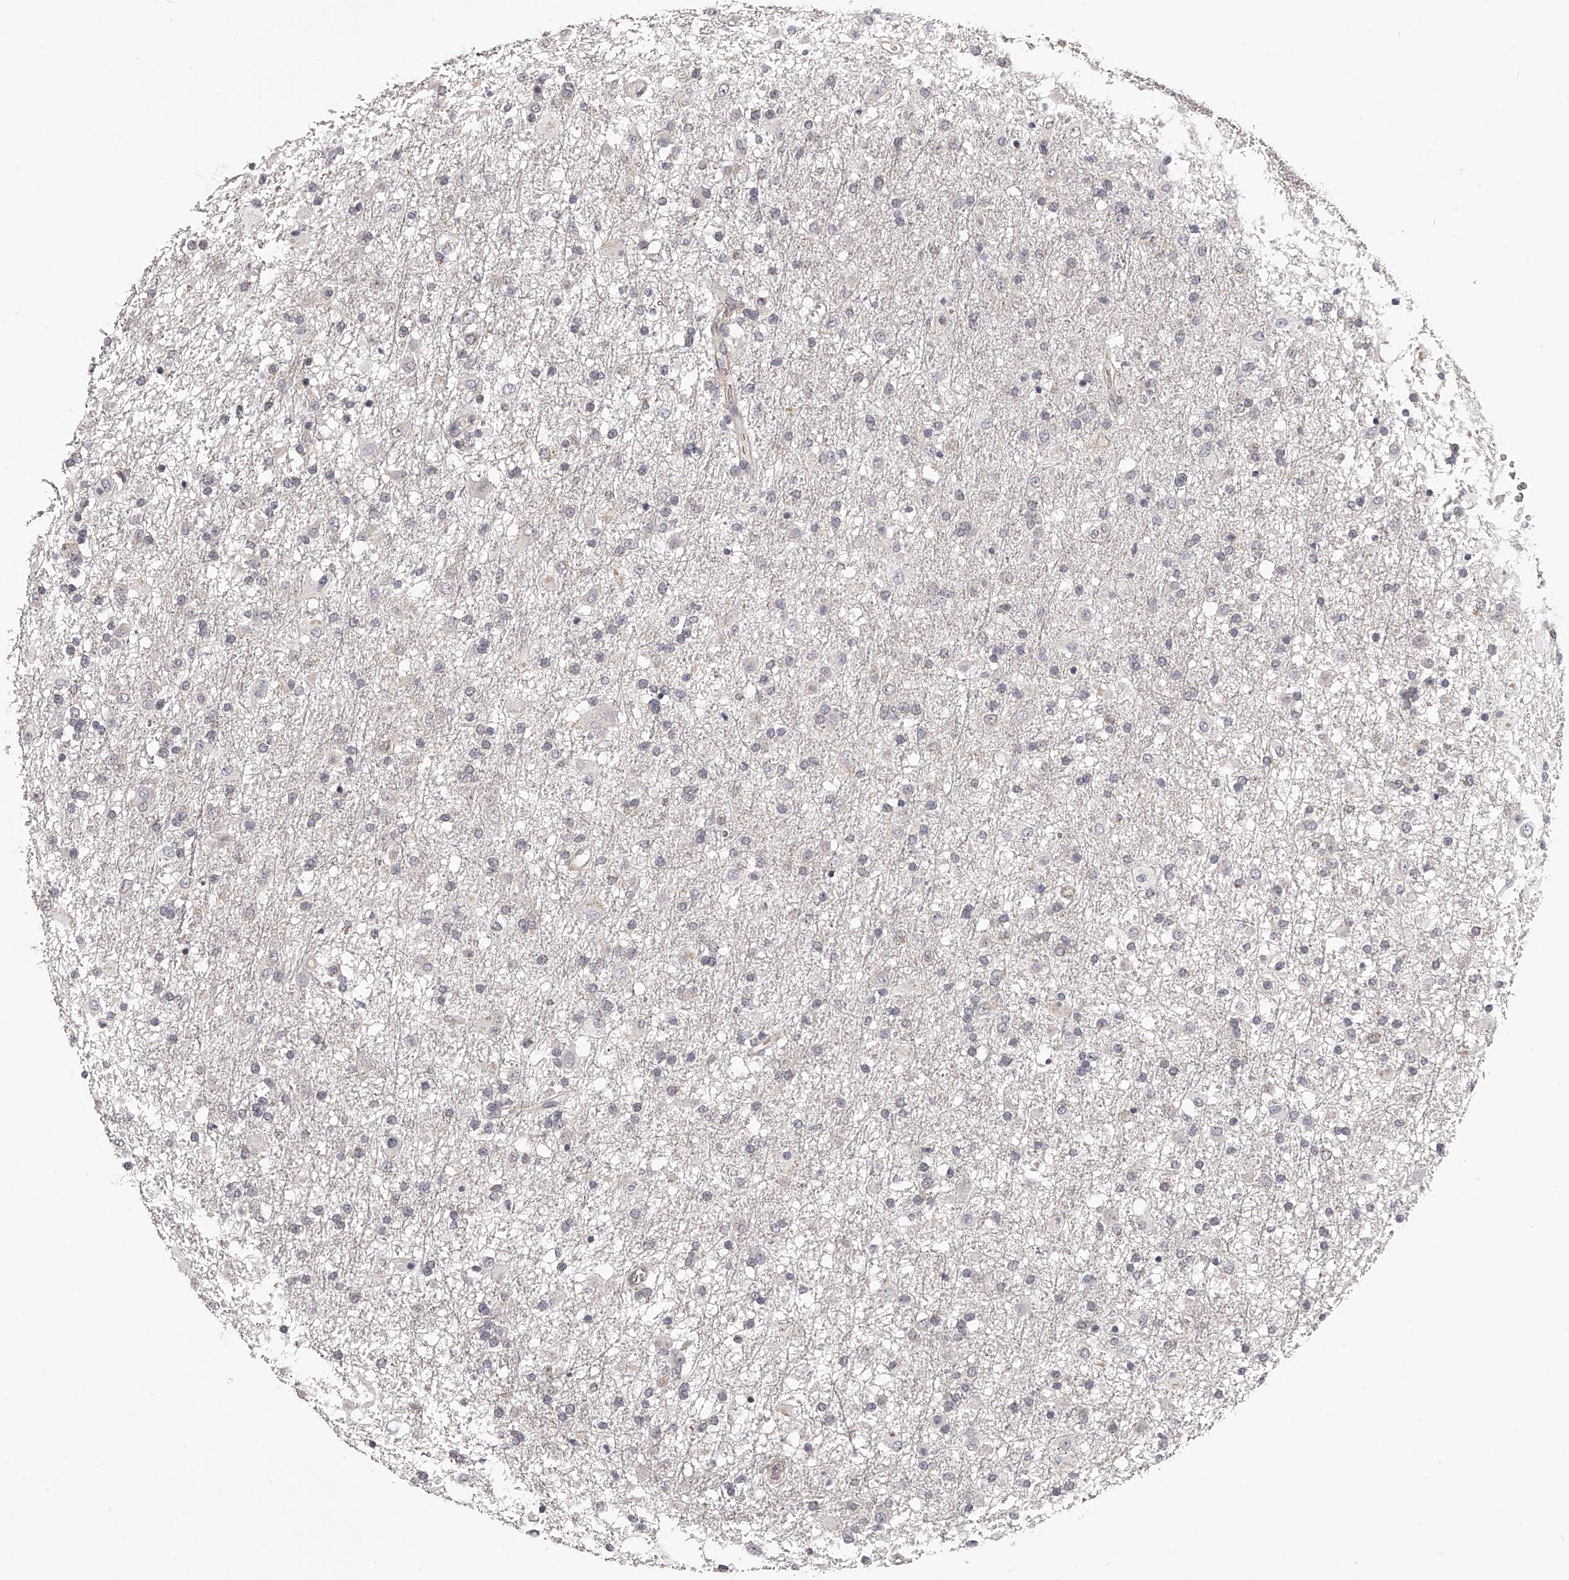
{"staining": {"intensity": "negative", "quantity": "none", "location": "none"}, "tissue": "glioma", "cell_type": "Tumor cells", "image_type": "cancer", "snomed": [{"axis": "morphology", "description": "Glioma, malignant, Low grade"}, {"axis": "topography", "description": "Brain"}], "caption": "The photomicrograph demonstrates no significant positivity in tumor cells of glioma. Nuclei are stained in blue.", "gene": "PFDN2", "patient": {"sex": "male", "age": 65}}